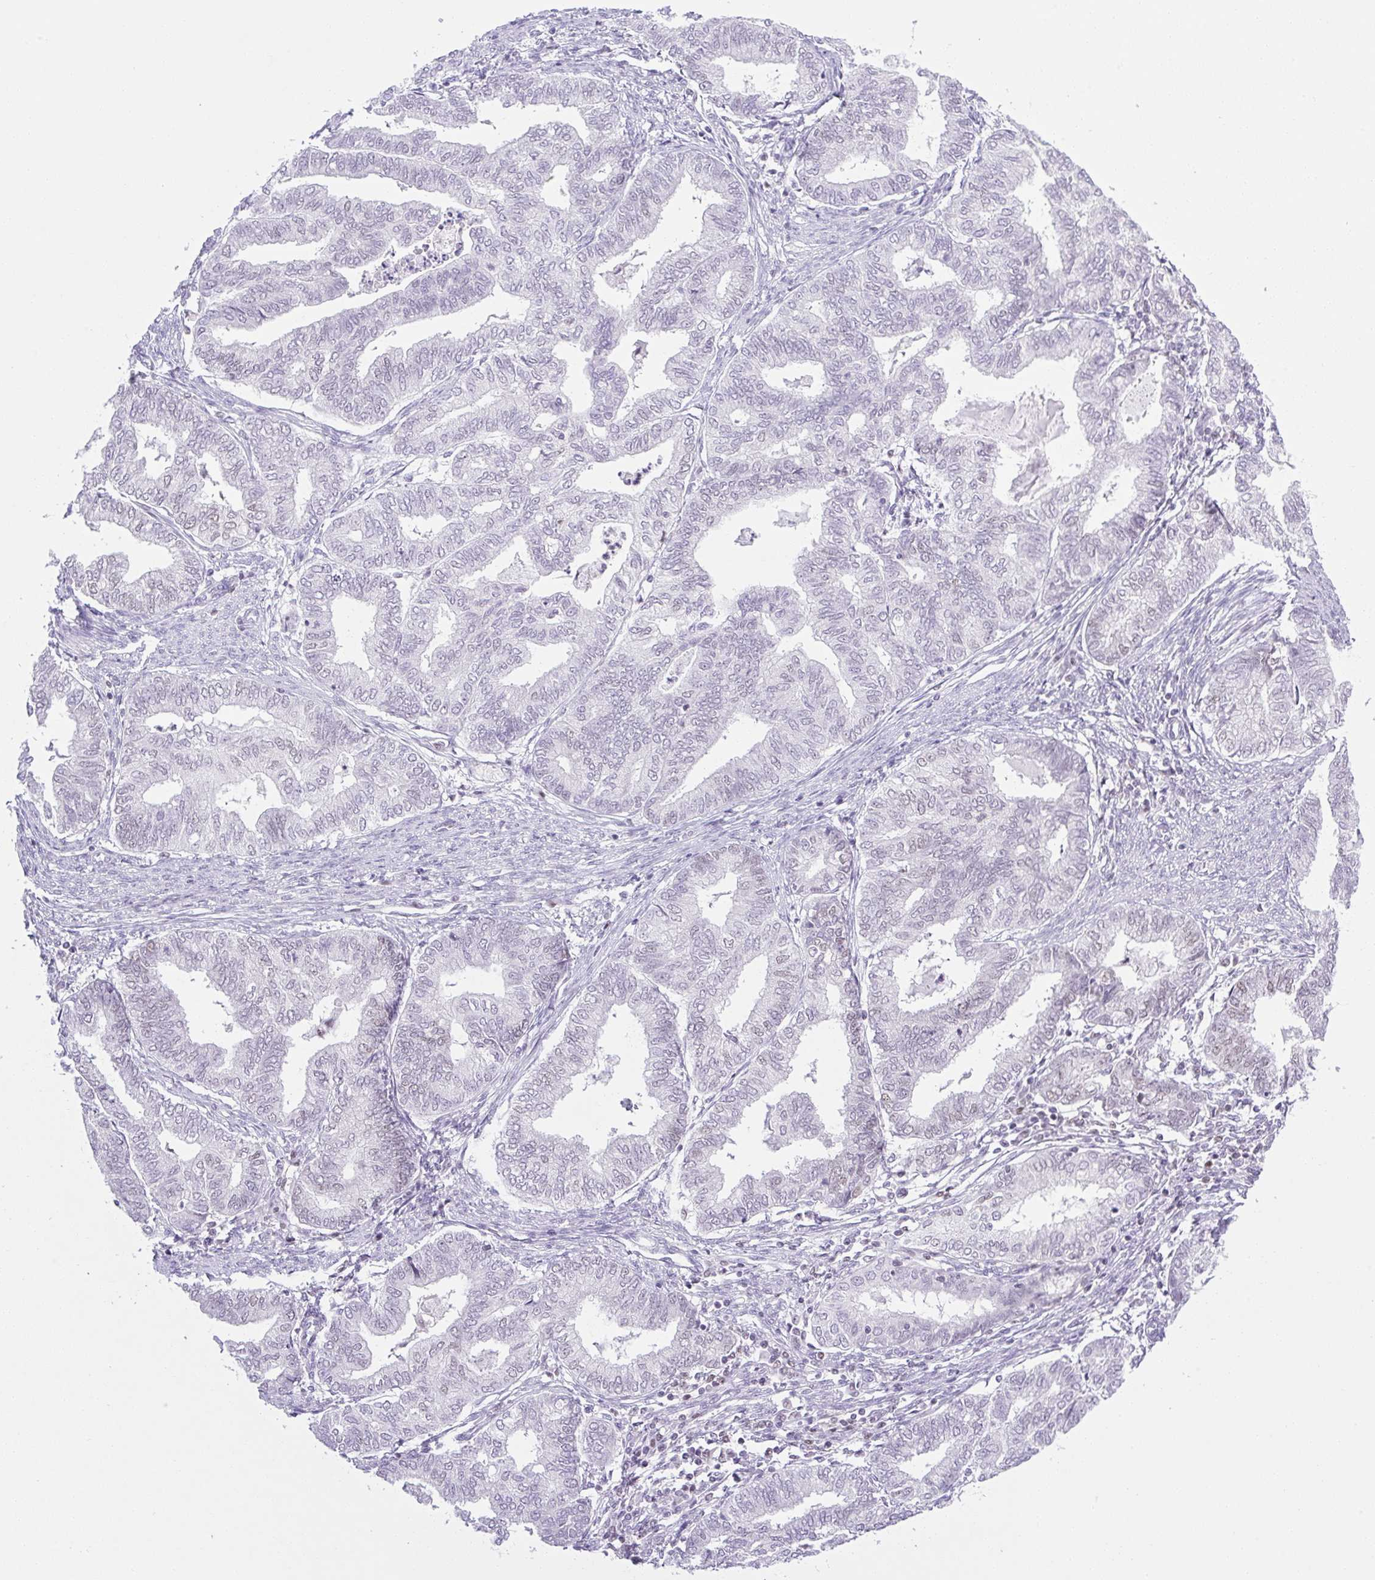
{"staining": {"intensity": "negative", "quantity": "none", "location": "none"}, "tissue": "endometrial cancer", "cell_type": "Tumor cells", "image_type": "cancer", "snomed": [{"axis": "morphology", "description": "Adenocarcinoma, NOS"}, {"axis": "topography", "description": "Endometrium"}], "caption": "The micrograph demonstrates no significant positivity in tumor cells of endometrial cancer.", "gene": "TLE3", "patient": {"sex": "female", "age": 79}}